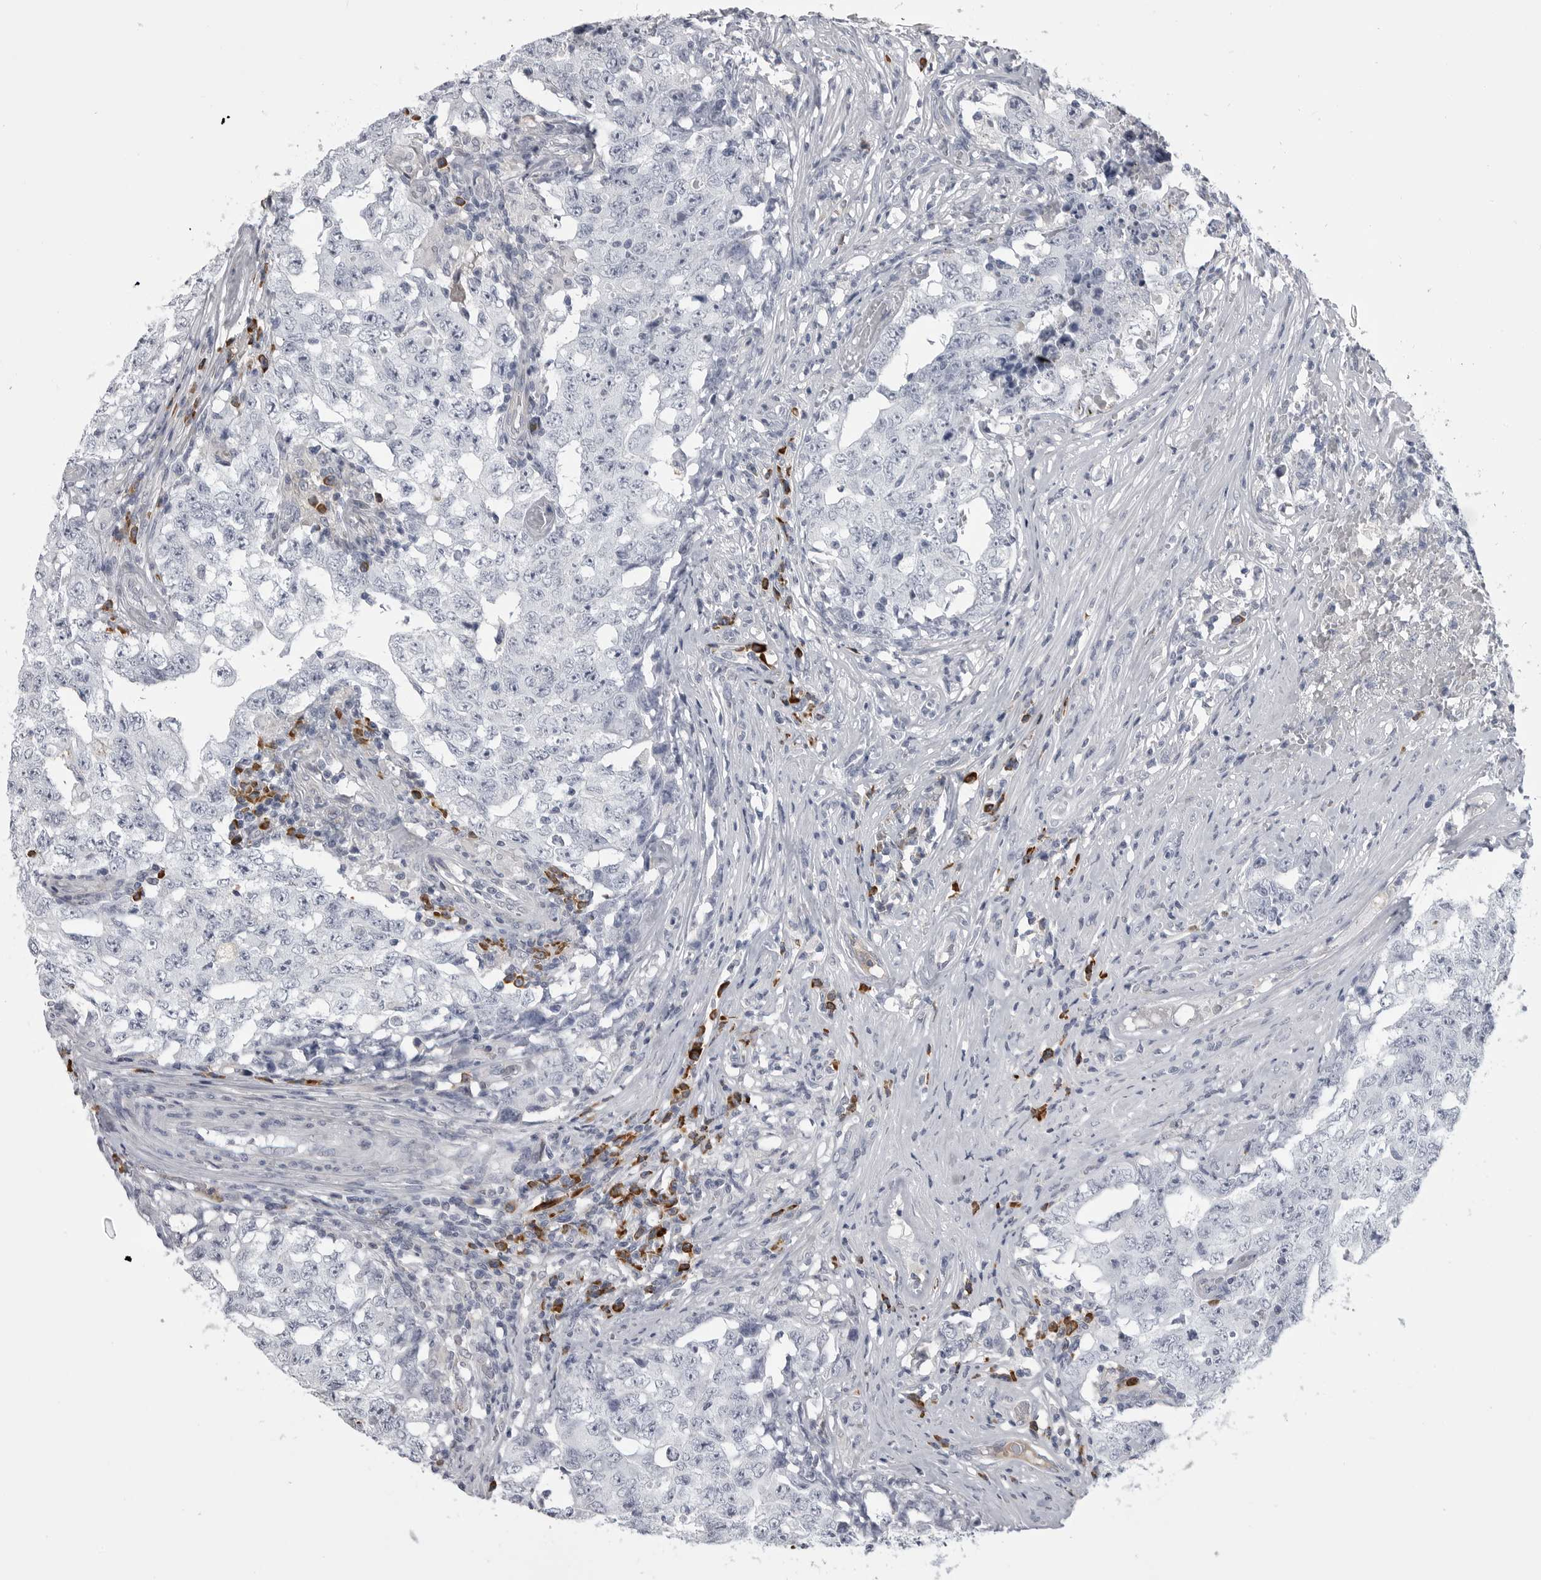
{"staining": {"intensity": "negative", "quantity": "none", "location": "none"}, "tissue": "testis cancer", "cell_type": "Tumor cells", "image_type": "cancer", "snomed": [{"axis": "morphology", "description": "Carcinoma, Embryonal, NOS"}, {"axis": "topography", "description": "Testis"}], "caption": "Tumor cells show no significant positivity in testis cancer (embryonal carcinoma).", "gene": "FKBP2", "patient": {"sex": "male", "age": 26}}